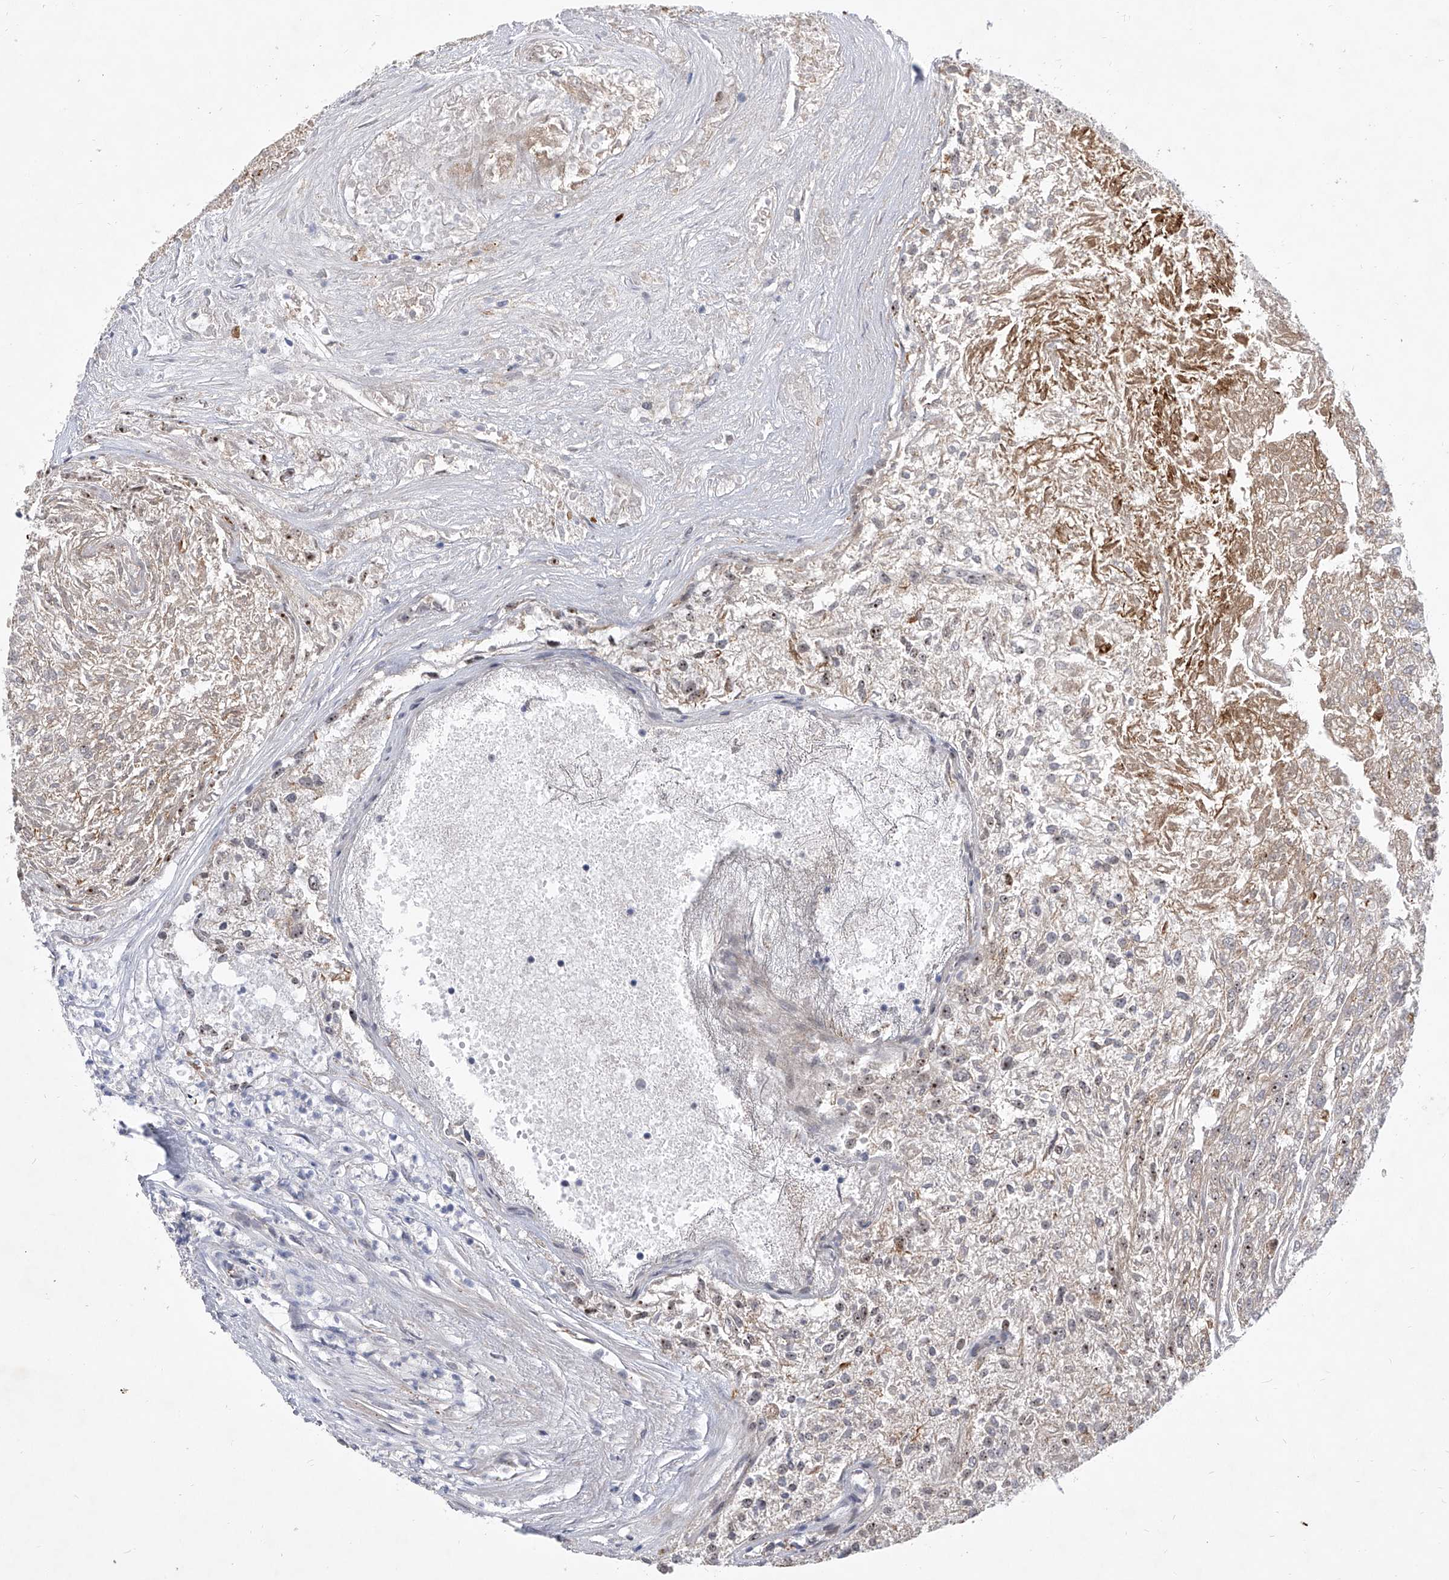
{"staining": {"intensity": "negative", "quantity": "none", "location": "none"}, "tissue": "renal cancer", "cell_type": "Tumor cells", "image_type": "cancer", "snomed": [{"axis": "morphology", "description": "Adenocarcinoma, NOS"}, {"axis": "topography", "description": "Kidney"}], "caption": "This is an immunohistochemistry histopathology image of adenocarcinoma (renal). There is no positivity in tumor cells.", "gene": "MINDY4", "patient": {"sex": "female", "age": 54}}